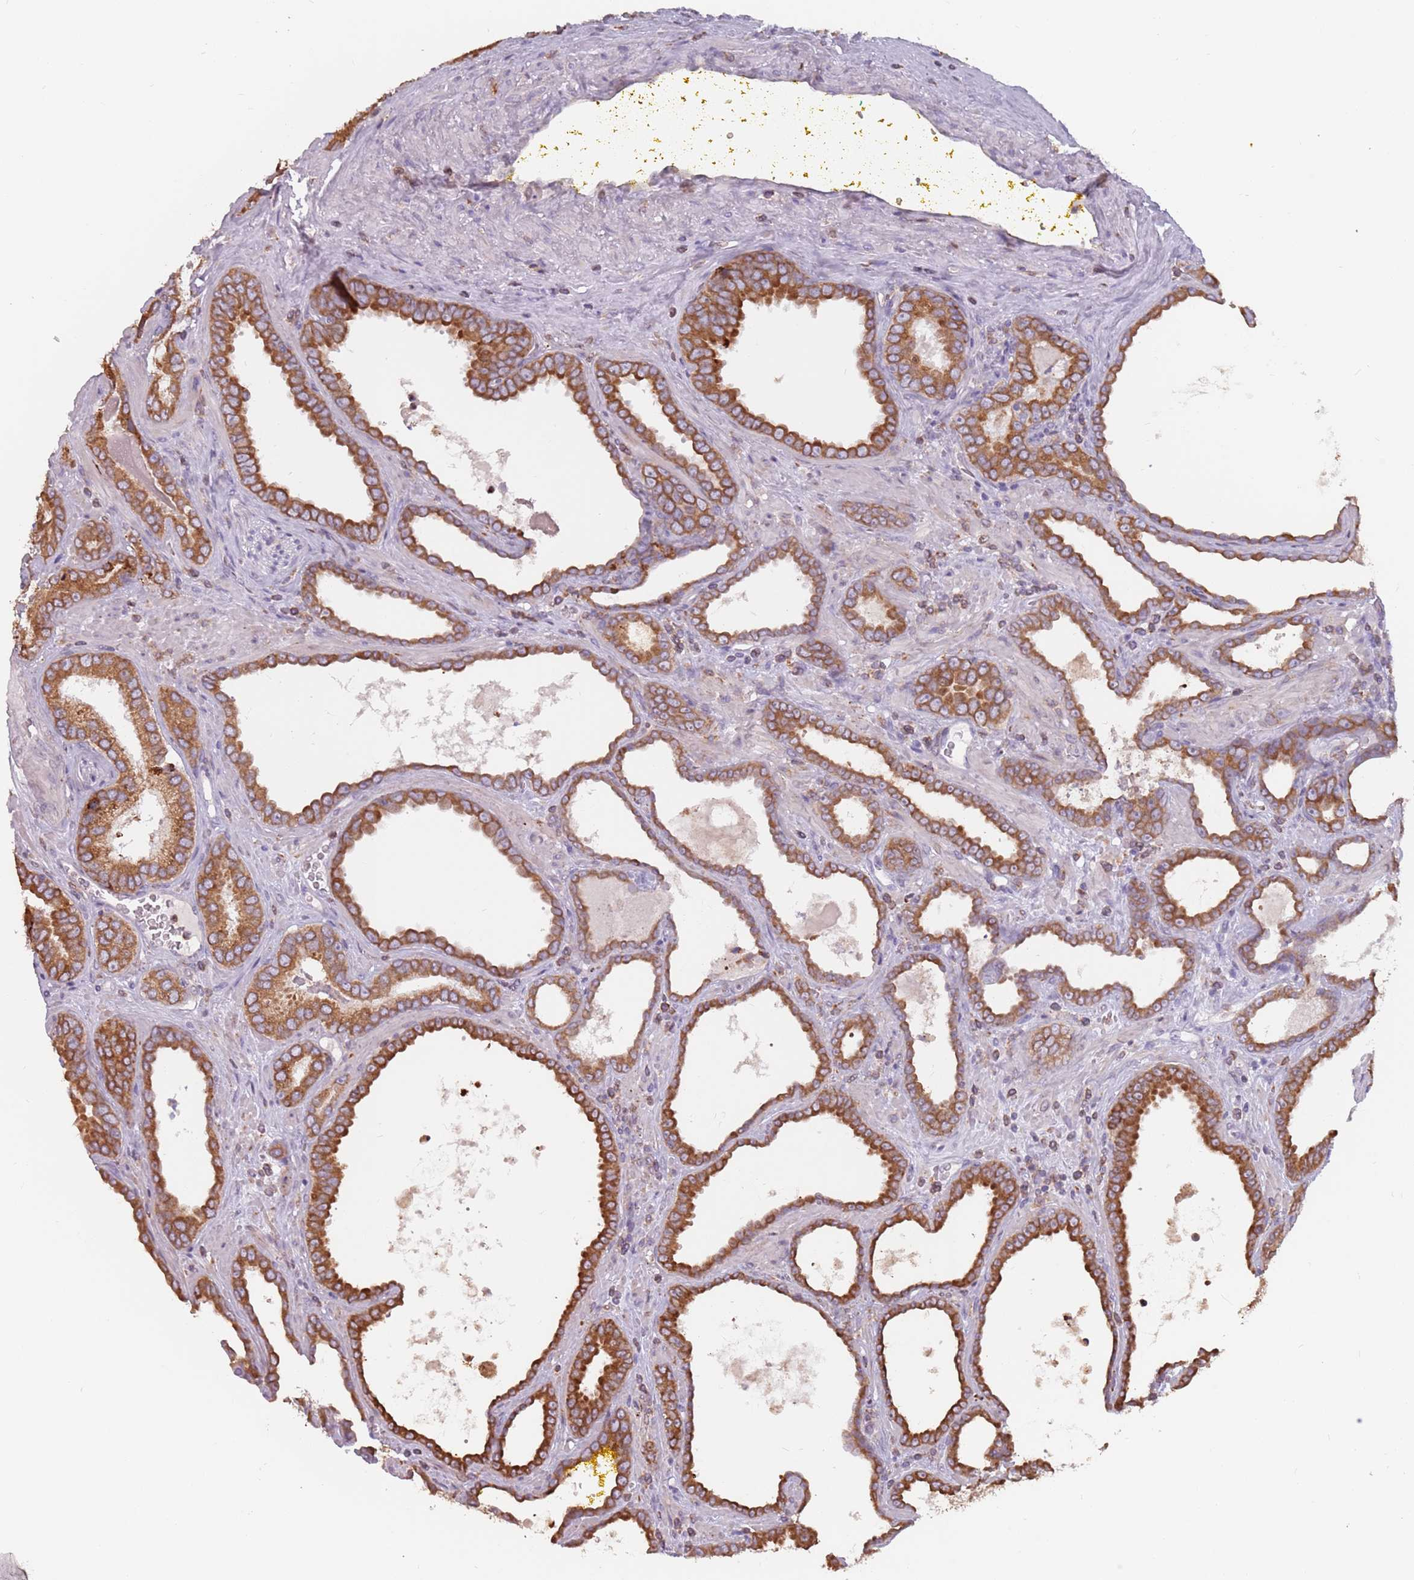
{"staining": {"intensity": "moderate", "quantity": ">75%", "location": "cytoplasmic/membranous"}, "tissue": "prostate cancer", "cell_type": "Tumor cells", "image_type": "cancer", "snomed": [{"axis": "morphology", "description": "Adenocarcinoma, High grade"}, {"axis": "topography", "description": "Prostate"}], "caption": "This photomicrograph exhibits IHC staining of prostate cancer, with medium moderate cytoplasmic/membranous staining in approximately >75% of tumor cells.", "gene": "RPS9", "patient": {"sex": "male", "age": 72}}